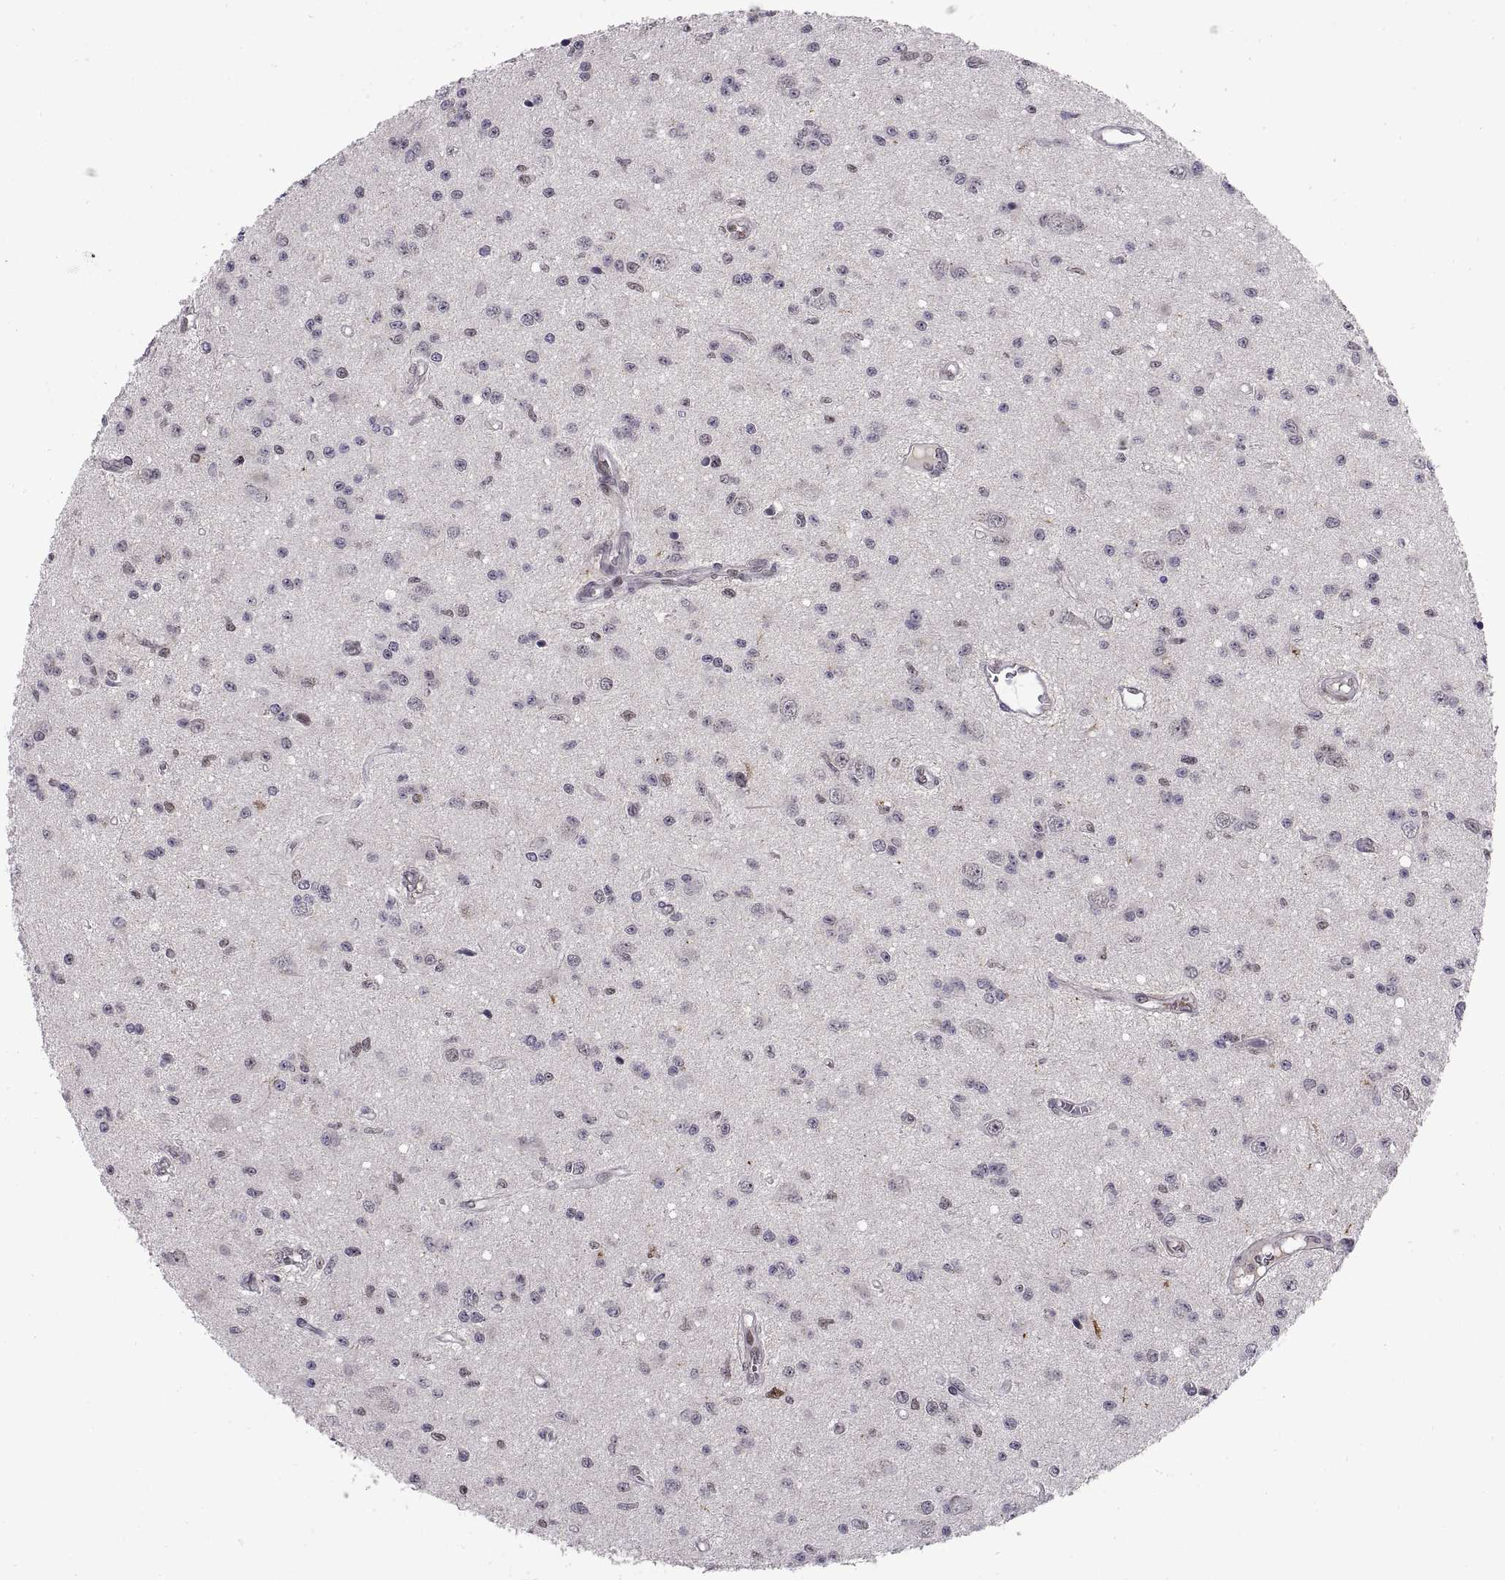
{"staining": {"intensity": "negative", "quantity": "none", "location": "none"}, "tissue": "glioma", "cell_type": "Tumor cells", "image_type": "cancer", "snomed": [{"axis": "morphology", "description": "Glioma, malignant, Low grade"}, {"axis": "topography", "description": "Brain"}], "caption": "Malignant low-grade glioma was stained to show a protein in brown. There is no significant expression in tumor cells. (DAB immunohistochemistry (IHC), high magnification).", "gene": "CHFR", "patient": {"sex": "female", "age": 45}}